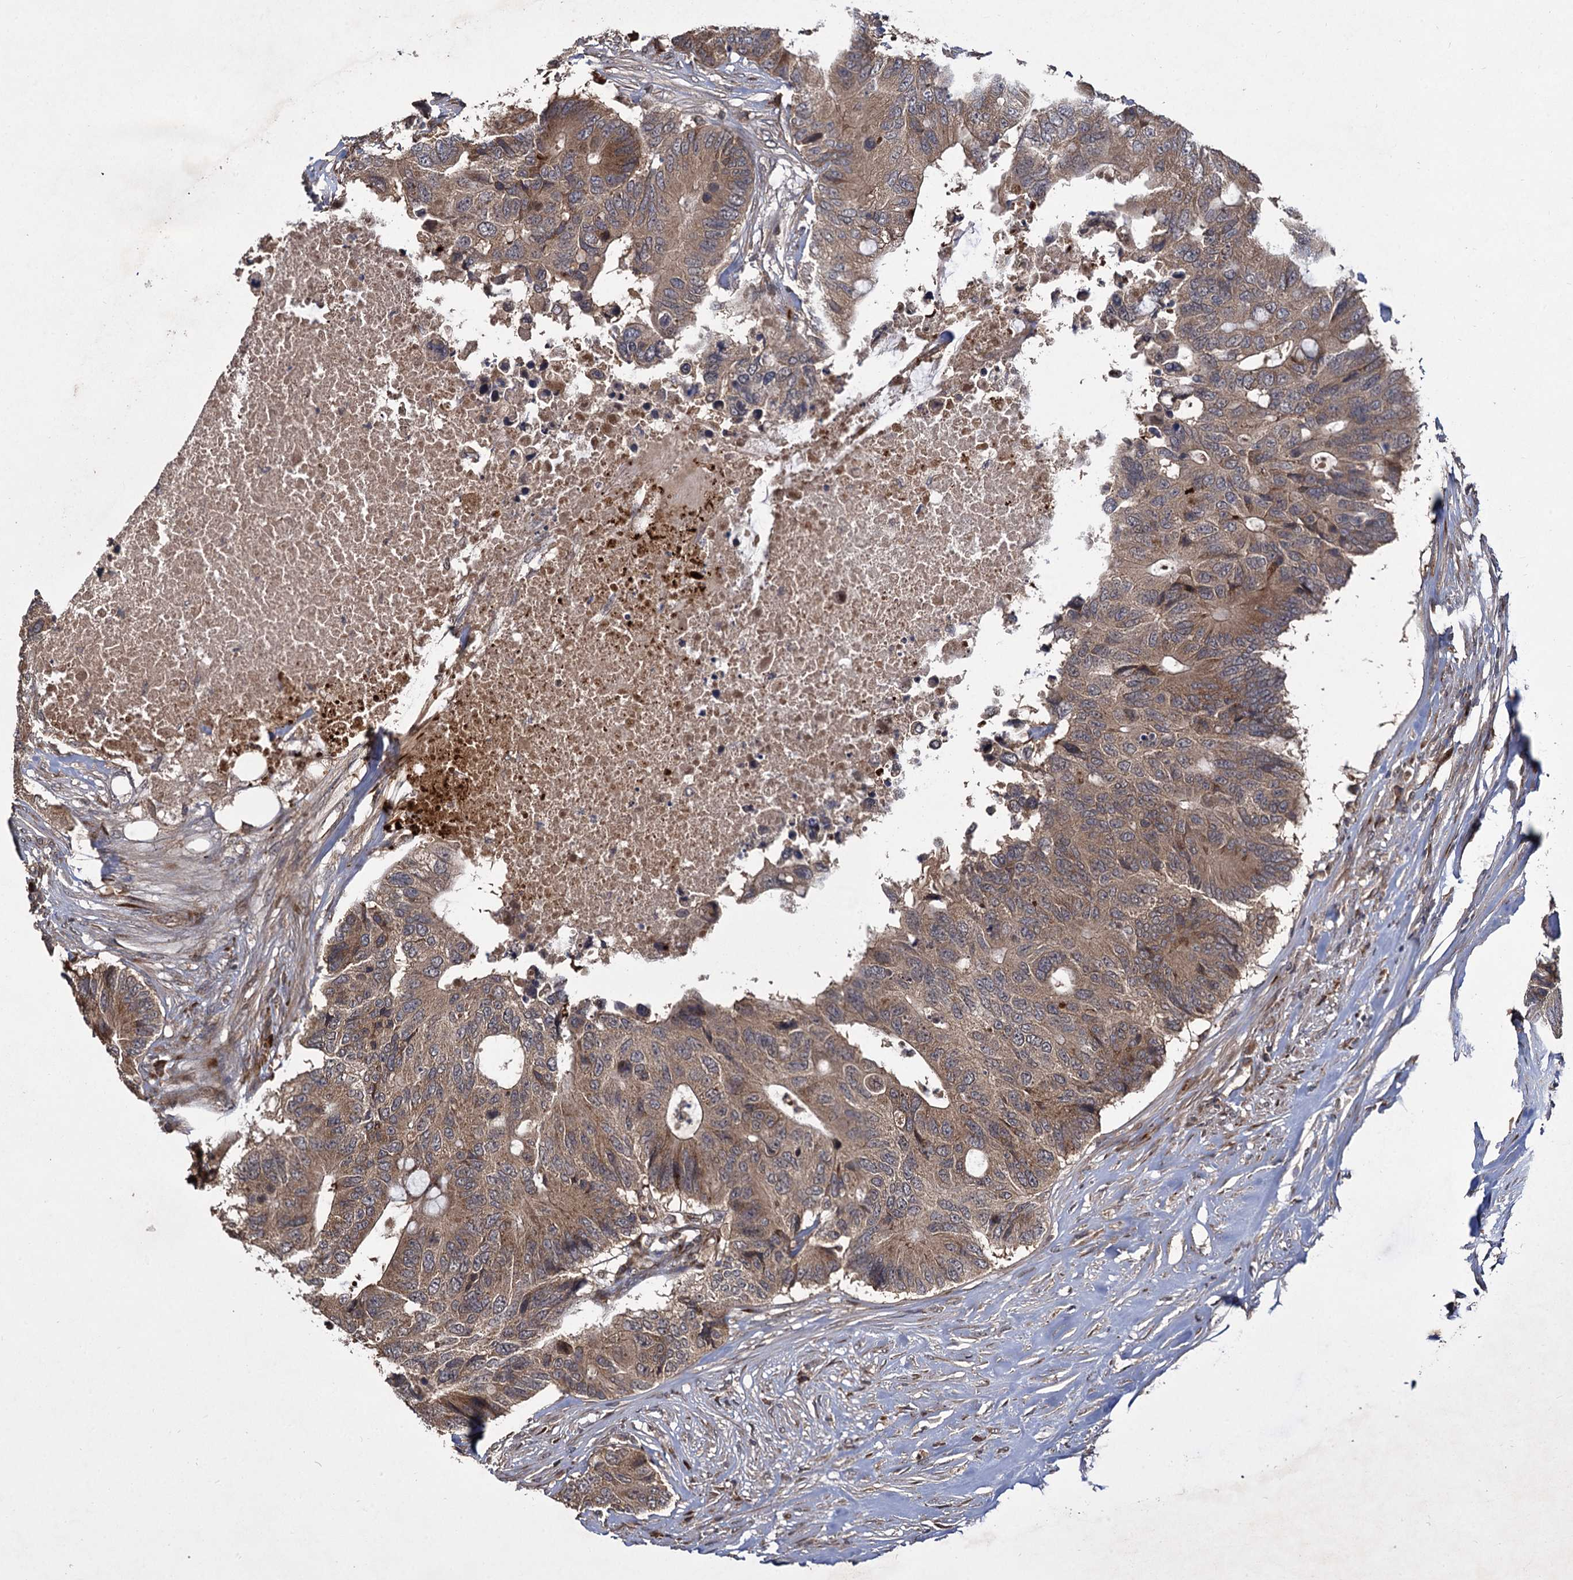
{"staining": {"intensity": "moderate", "quantity": ">75%", "location": "cytoplasmic/membranous"}, "tissue": "colorectal cancer", "cell_type": "Tumor cells", "image_type": "cancer", "snomed": [{"axis": "morphology", "description": "Adenocarcinoma, NOS"}, {"axis": "topography", "description": "Colon"}], "caption": "Immunohistochemistry (IHC) micrograph of human colorectal cancer (adenocarcinoma) stained for a protein (brown), which reveals medium levels of moderate cytoplasmic/membranous expression in about >75% of tumor cells.", "gene": "INPPL1", "patient": {"sex": "male", "age": 71}}